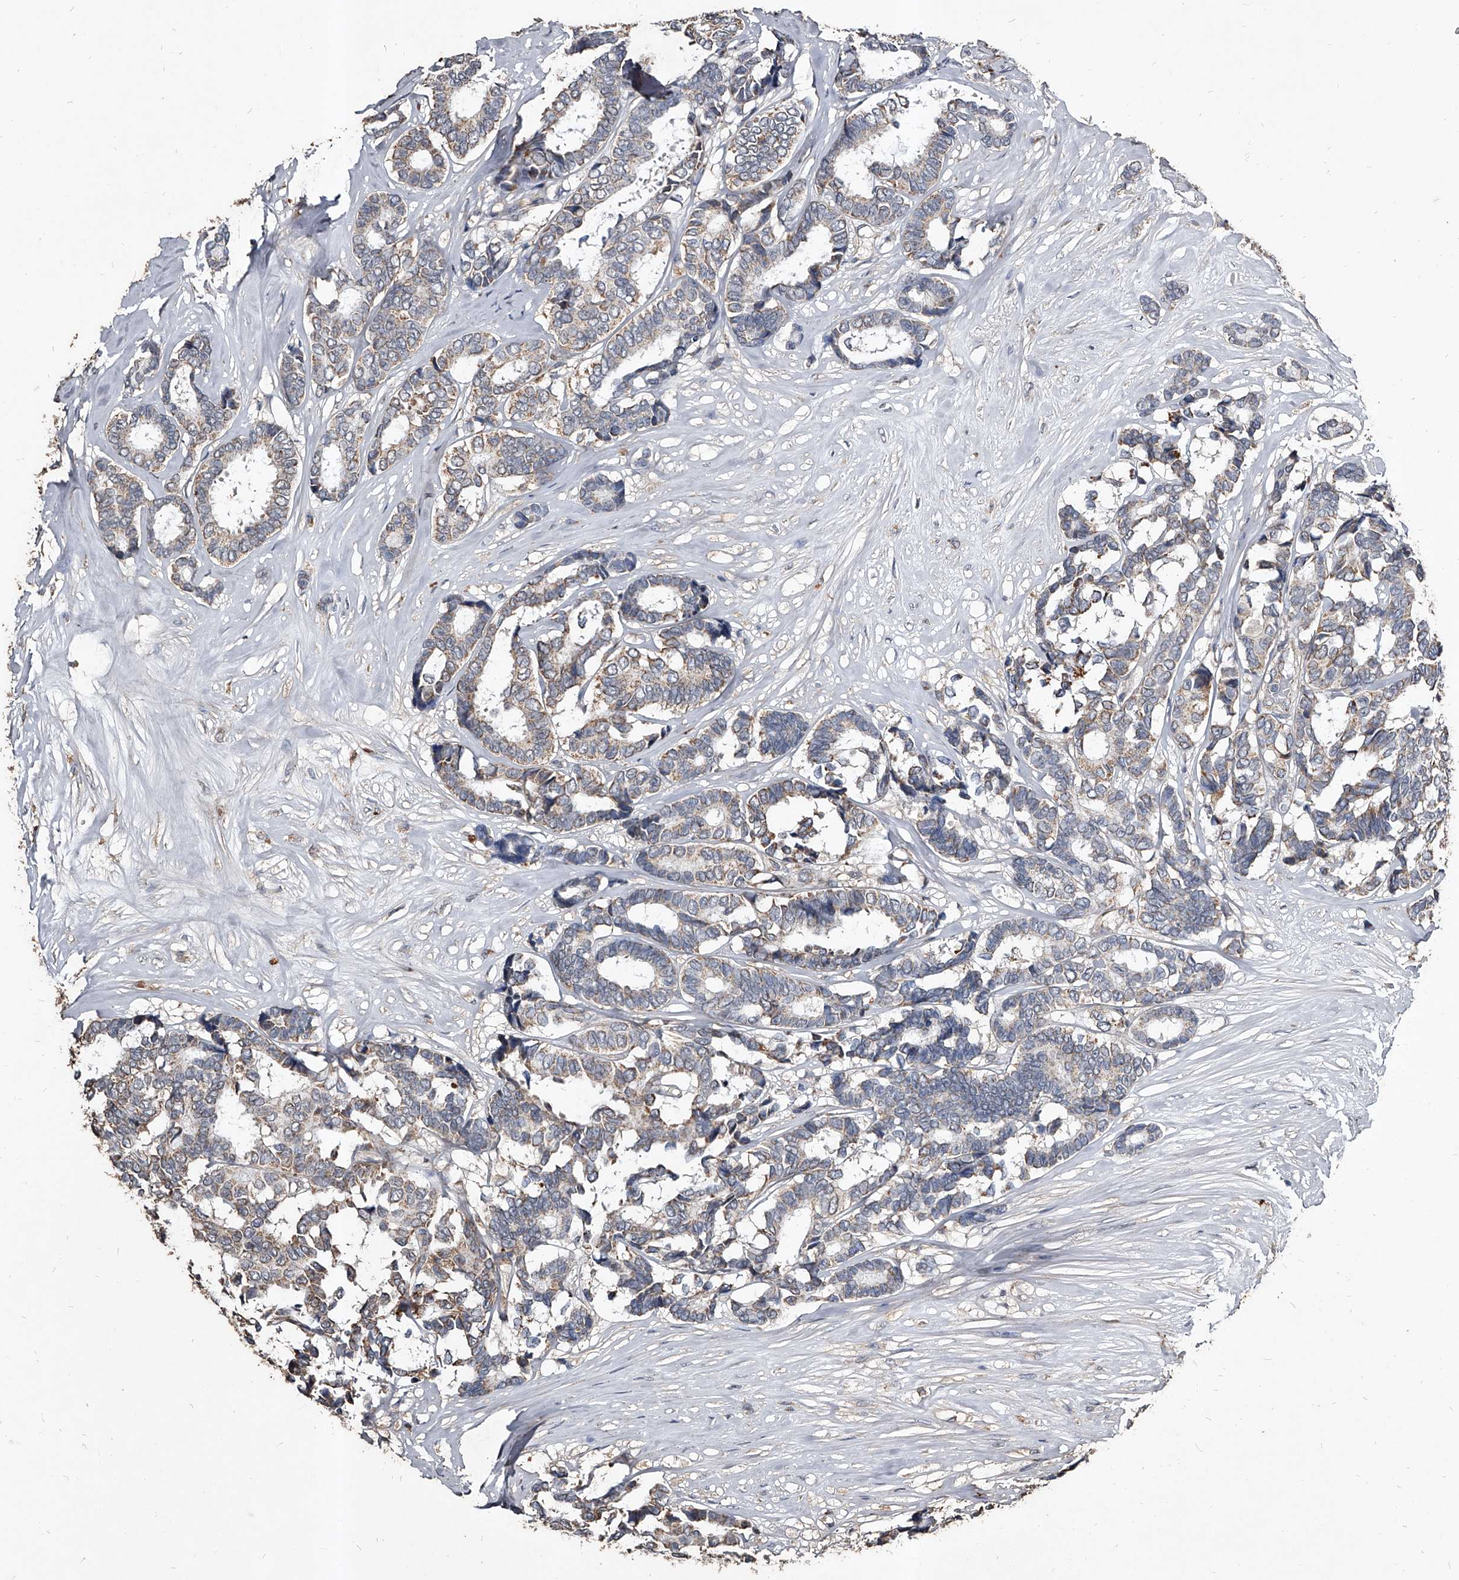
{"staining": {"intensity": "weak", "quantity": "25%-75%", "location": "cytoplasmic/membranous"}, "tissue": "breast cancer", "cell_type": "Tumor cells", "image_type": "cancer", "snomed": [{"axis": "morphology", "description": "Duct carcinoma"}, {"axis": "topography", "description": "Breast"}], "caption": "Immunohistochemical staining of intraductal carcinoma (breast) reveals low levels of weak cytoplasmic/membranous protein expression in approximately 25%-75% of tumor cells. The staining was performed using DAB (3,3'-diaminobenzidine), with brown indicating positive protein expression. Nuclei are stained blue with hematoxylin.", "gene": "GPR183", "patient": {"sex": "female", "age": 87}}